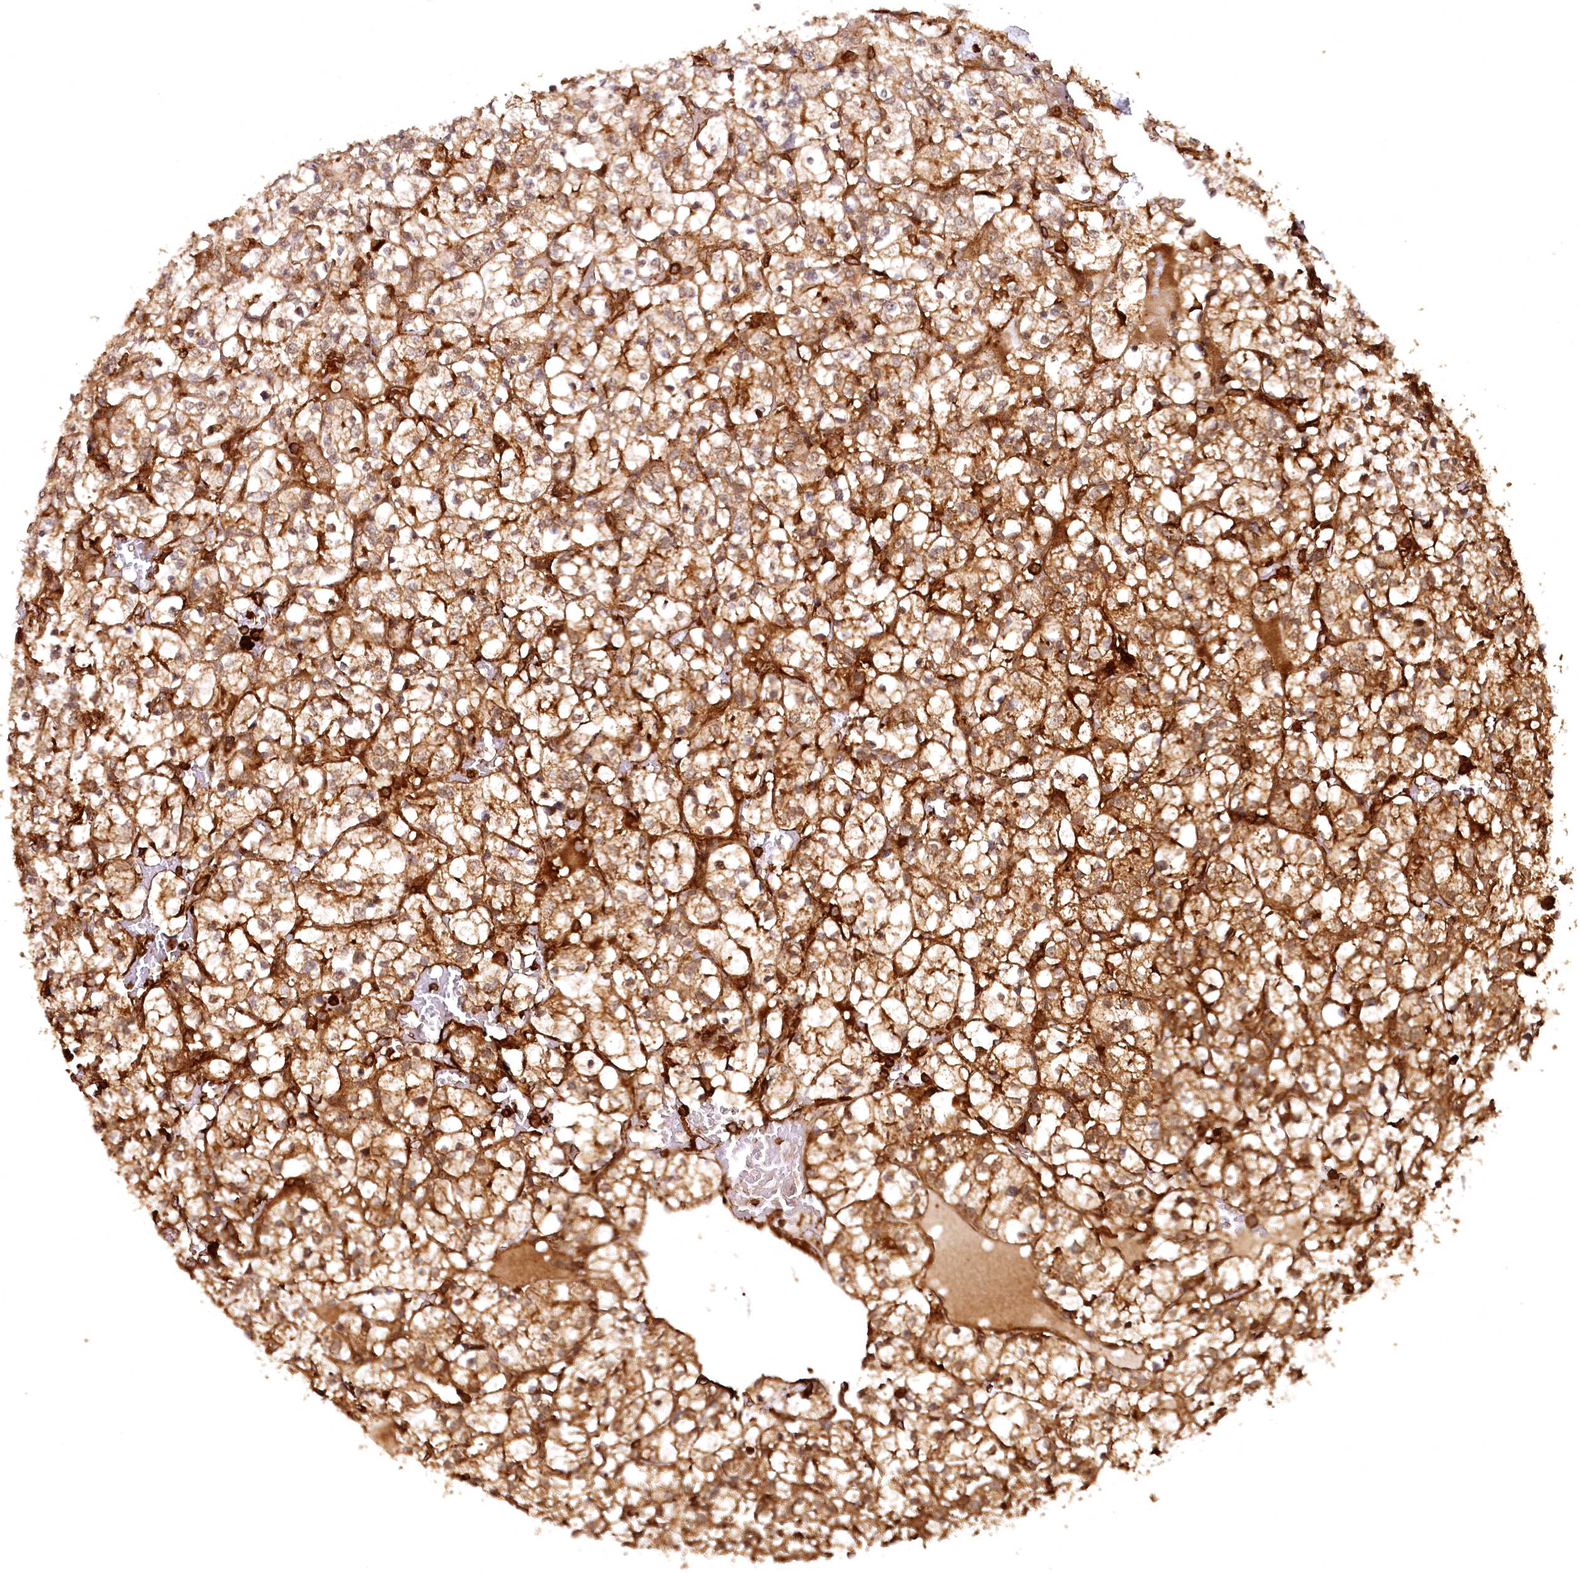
{"staining": {"intensity": "moderate", "quantity": ">75%", "location": "cytoplasmic/membranous"}, "tissue": "renal cancer", "cell_type": "Tumor cells", "image_type": "cancer", "snomed": [{"axis": "morphology", "description": "Adenocarcinoma, NOS"}, {"axis": "topography", "description": "Kidney"}], "caption": "Immunohistochemical staining of adenocarcinoma (renal) shows medium levels of moderate cytoplasmic/membranous expression in about >75% of tumor cells. The staining was performed using DAB, with brown indicating positive protein expression. Nuclei are stained blue with hematoxylin.", "gene": "STUB1", "patient": {"sex": "female", "age": 69}}